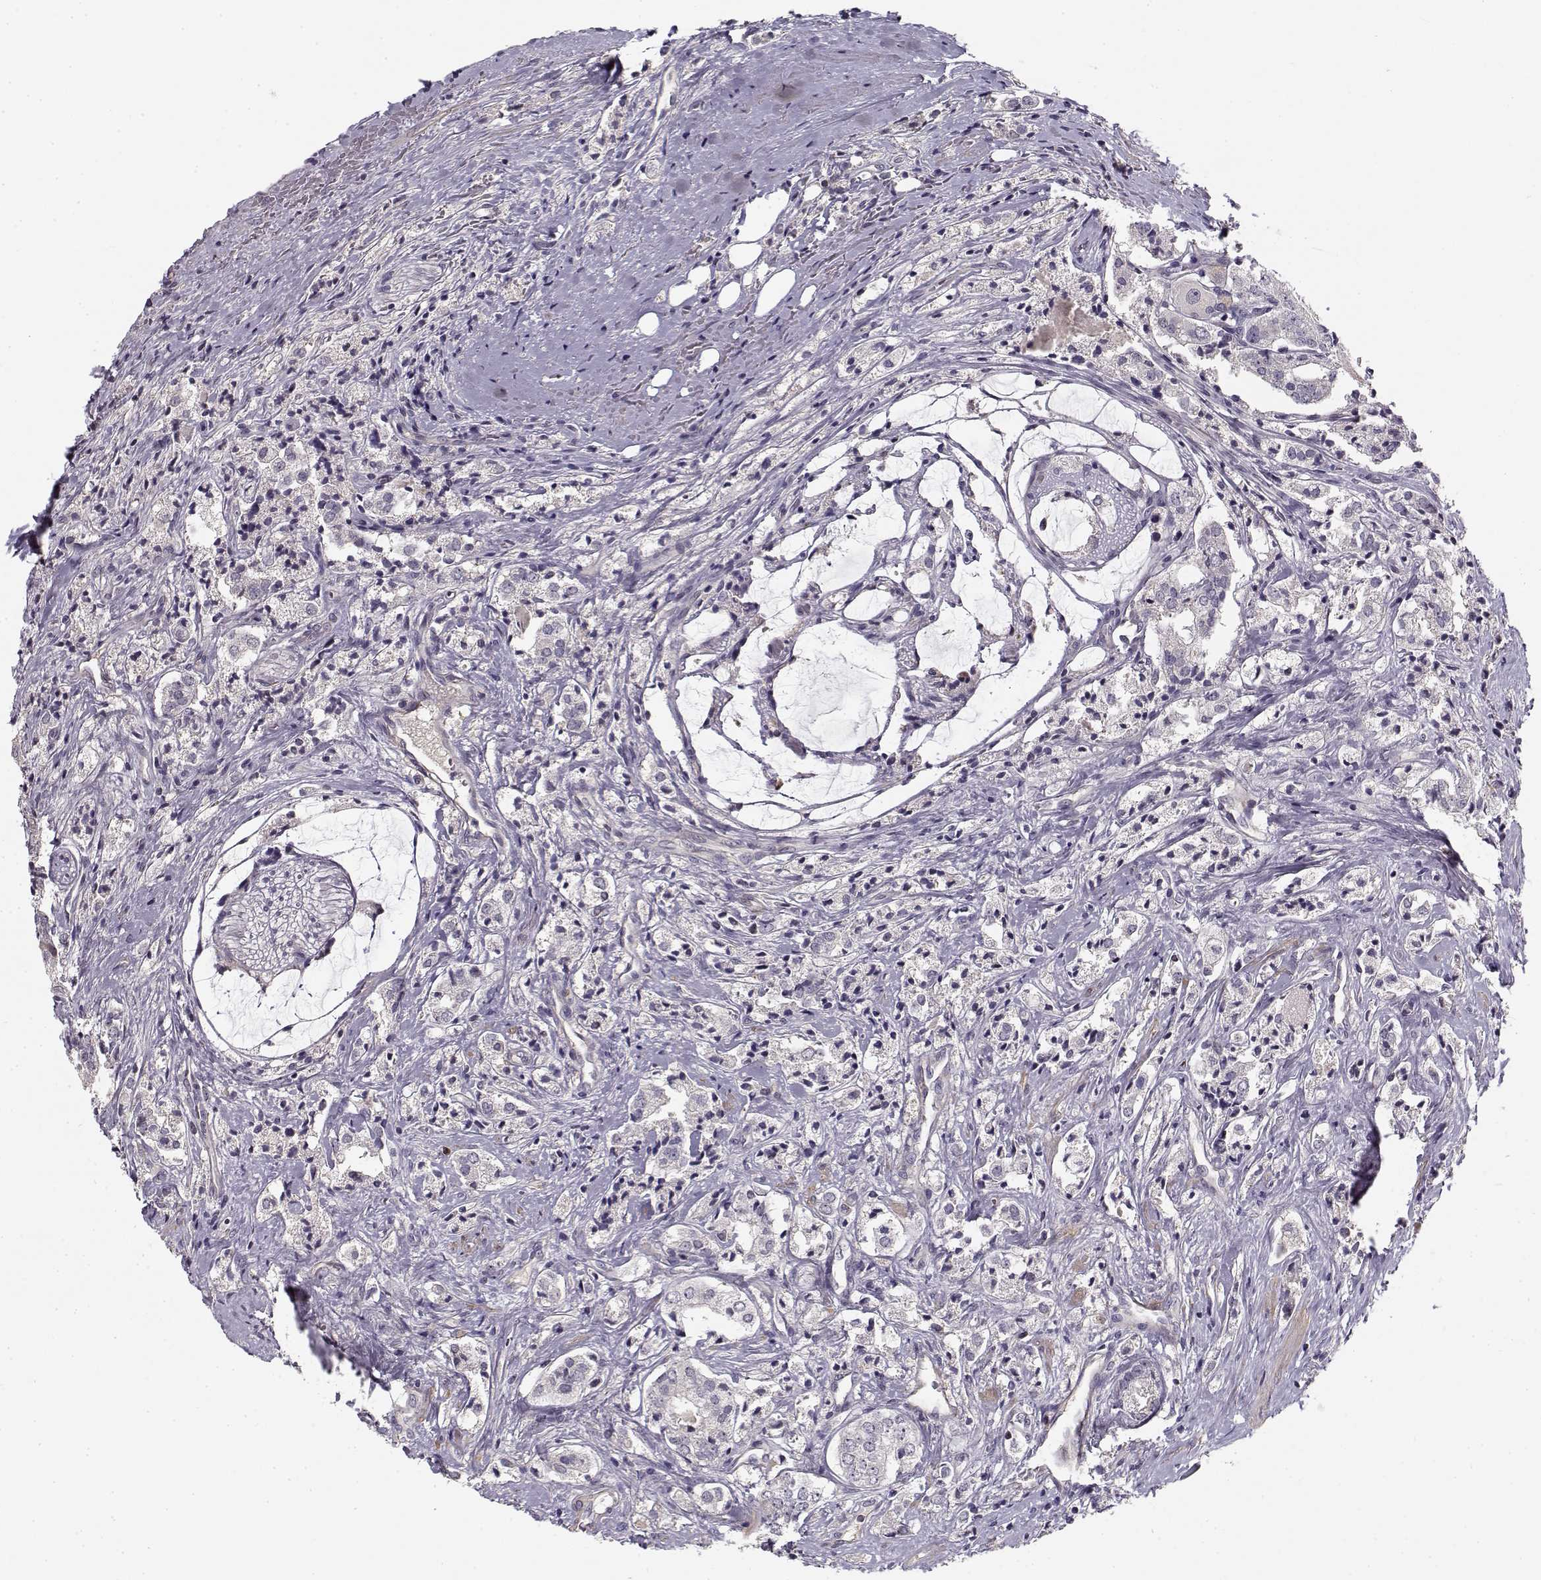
{"staining": {"intensity": "negative", "quantity": "none", "location": "none"}, "tissue": "prostate cancer", "cell_type": "Tumor cells", "image_type": "cancer", "snomed": [{"axis": "morphology", "description": "Adenocarcinoma, NOS"}, {"axis": "topography", "description": "Prostate"}], "caption": "There is no significant staining in tumor cells of prostate cancer (adenocarcinoma).", "gene": "RGS9BP", "patient": {"sex": "male", "age": 66}}